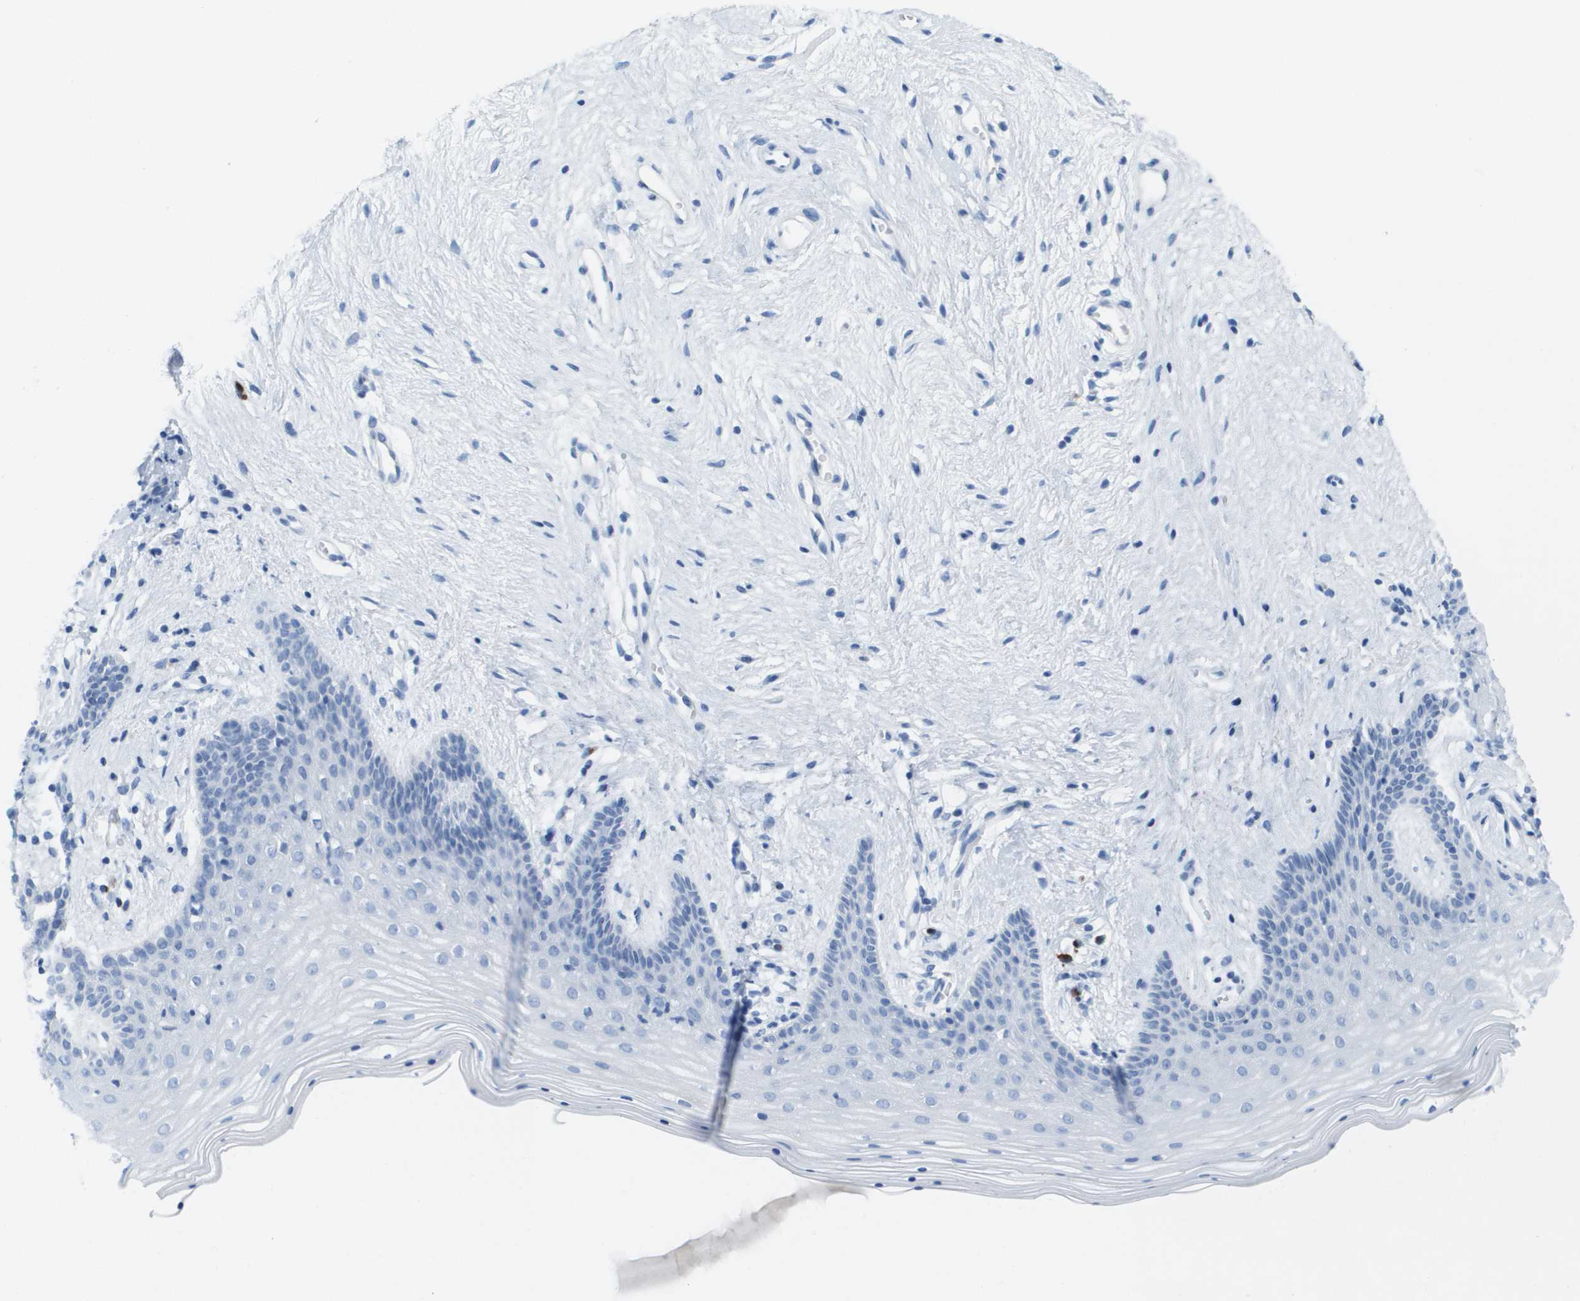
{"staining": {"intensity": "negative", "quantity": "none", "location": "none"}, "tissue": "vagina", "cell_type": "Squamous epithelial cells", "image_type": "normal", "snomed": [{"axis": "morphology", "description": "Normal tissue, NOS"}, {"axis": "topography", "description": "Vagina"}], "caption": "High power microscopy photomicrograph of an immunohistochemistry (IHC) photomicrograph of benign vagina, revealing no significant expression in squamous epithelial cells. The staining was performed using DAB (3,3'-diaminobenzidine) to visualize the protein expression in brown, while the nuclei were stained in blue with hematoxylin (Magnification: 20x).", "gene": "GPR18", "patient": {"sex": "female", "age": 44}}